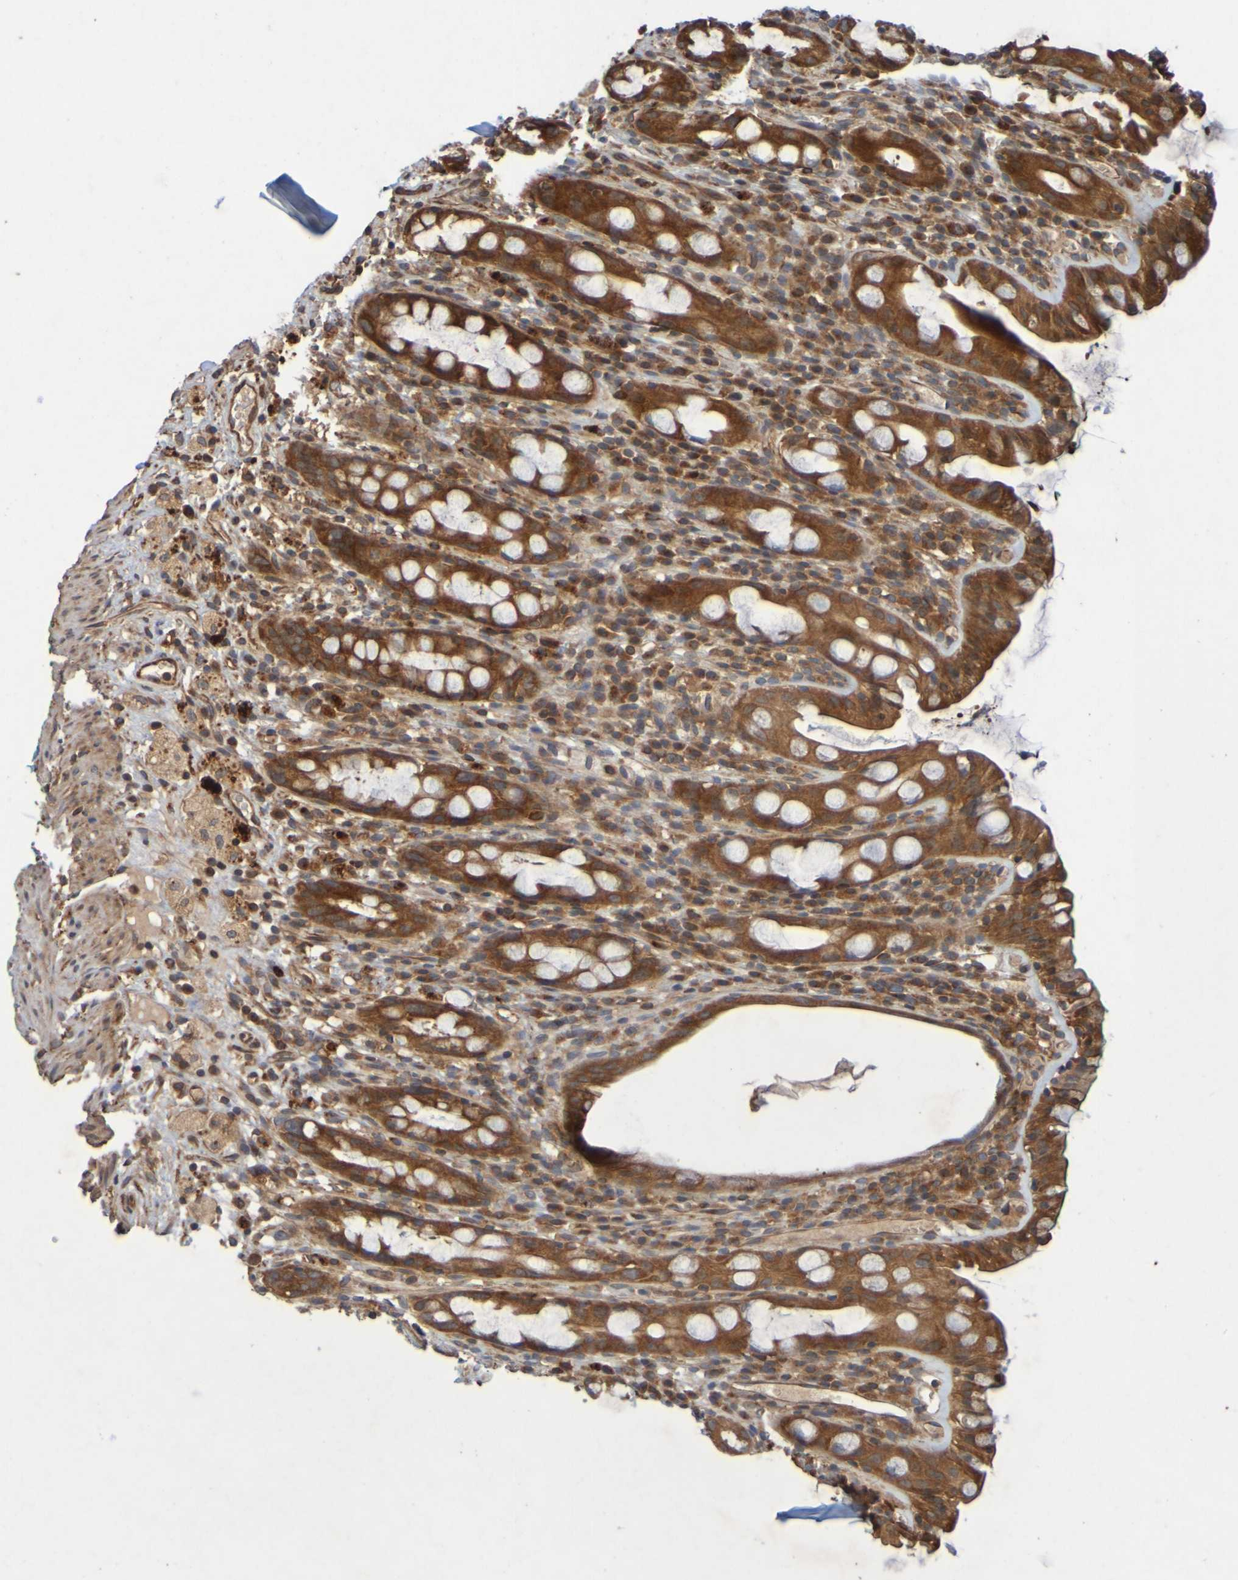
{"staining": {"intensity": "strong", "quantity": ">75%", "location": "cytoplasmic/membranous"}, "tissue": "rectum", "cell_type": "Glandular cells", "image_type": "normal", "snomed": [{"axis": "morphology", "description": "Normal tissue, NOS"}, {"axis": "topography", "description": "Rectum"}], "caption": "Brown immunohistochemical staining in unremarkable rectum displays strong cytoplasmic/membranous positivity in approximately >75% of glandular cells.", "gene": "OCRL", "patient": {"sex": "male", "age": 44}}